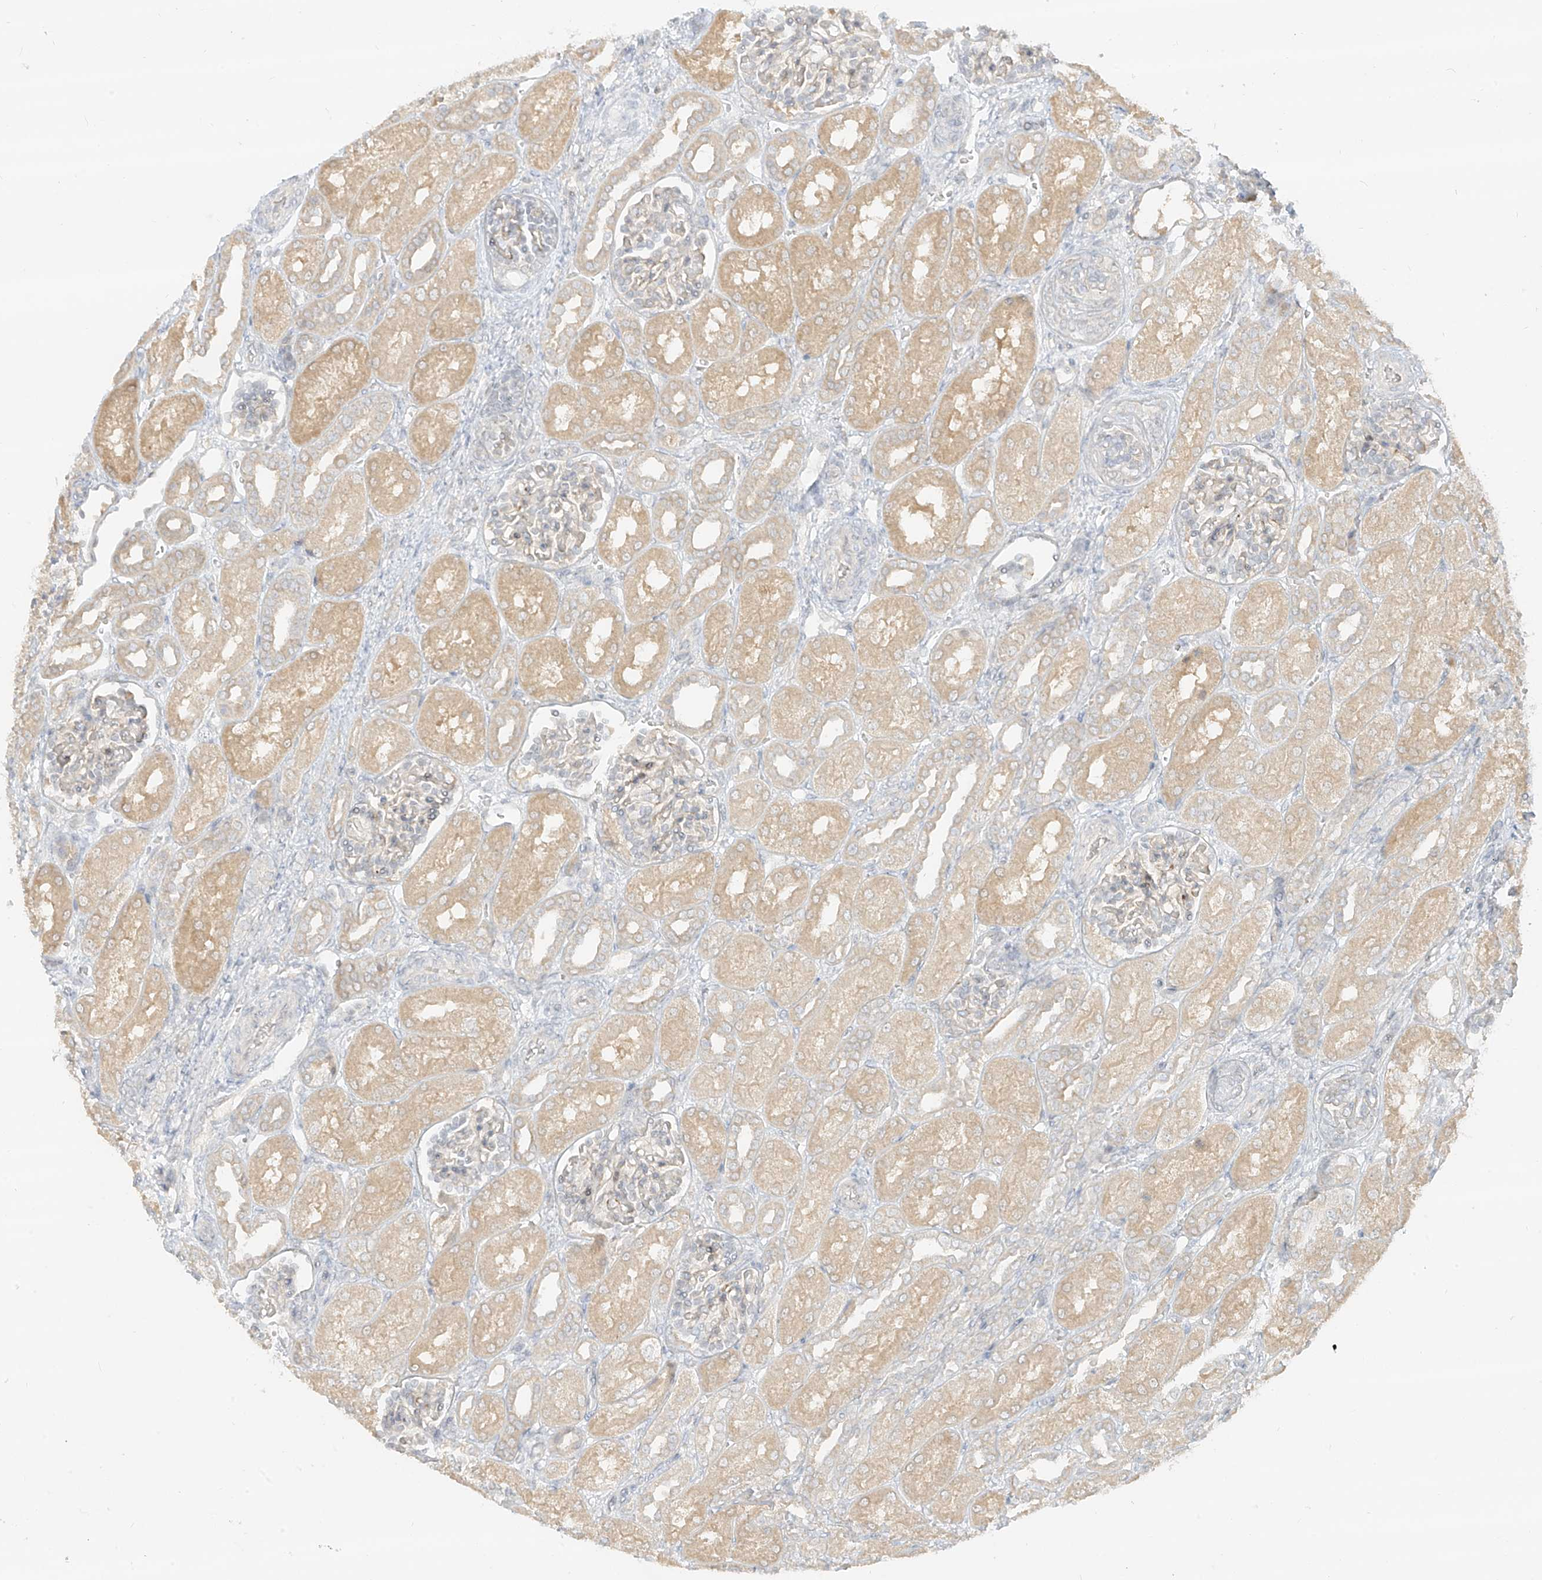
{"staining": {"intensity": "negative", "quantity": "none", "location": "none"}, "tissue": "kidney", "cell_type": "Cells in glomeruli", "image_type": "normal", "snomed": [{"axis": "morphology", "description": "Normal tissue, NOS"}, {"axis": "morphology", "description": "Neoplasm, malignant, NOS"}, {"axis": "topography", "description": "Kidney"}], "caption": "Benign kidney was stained to show a protein in brown. There is no significant positivity in cells in glomeruli. (DAB (3,3'-diaminobenzidine) IHC, high magnification).", "gene": "LIPT1", "patient": {"sex": "female", "age": 1}}